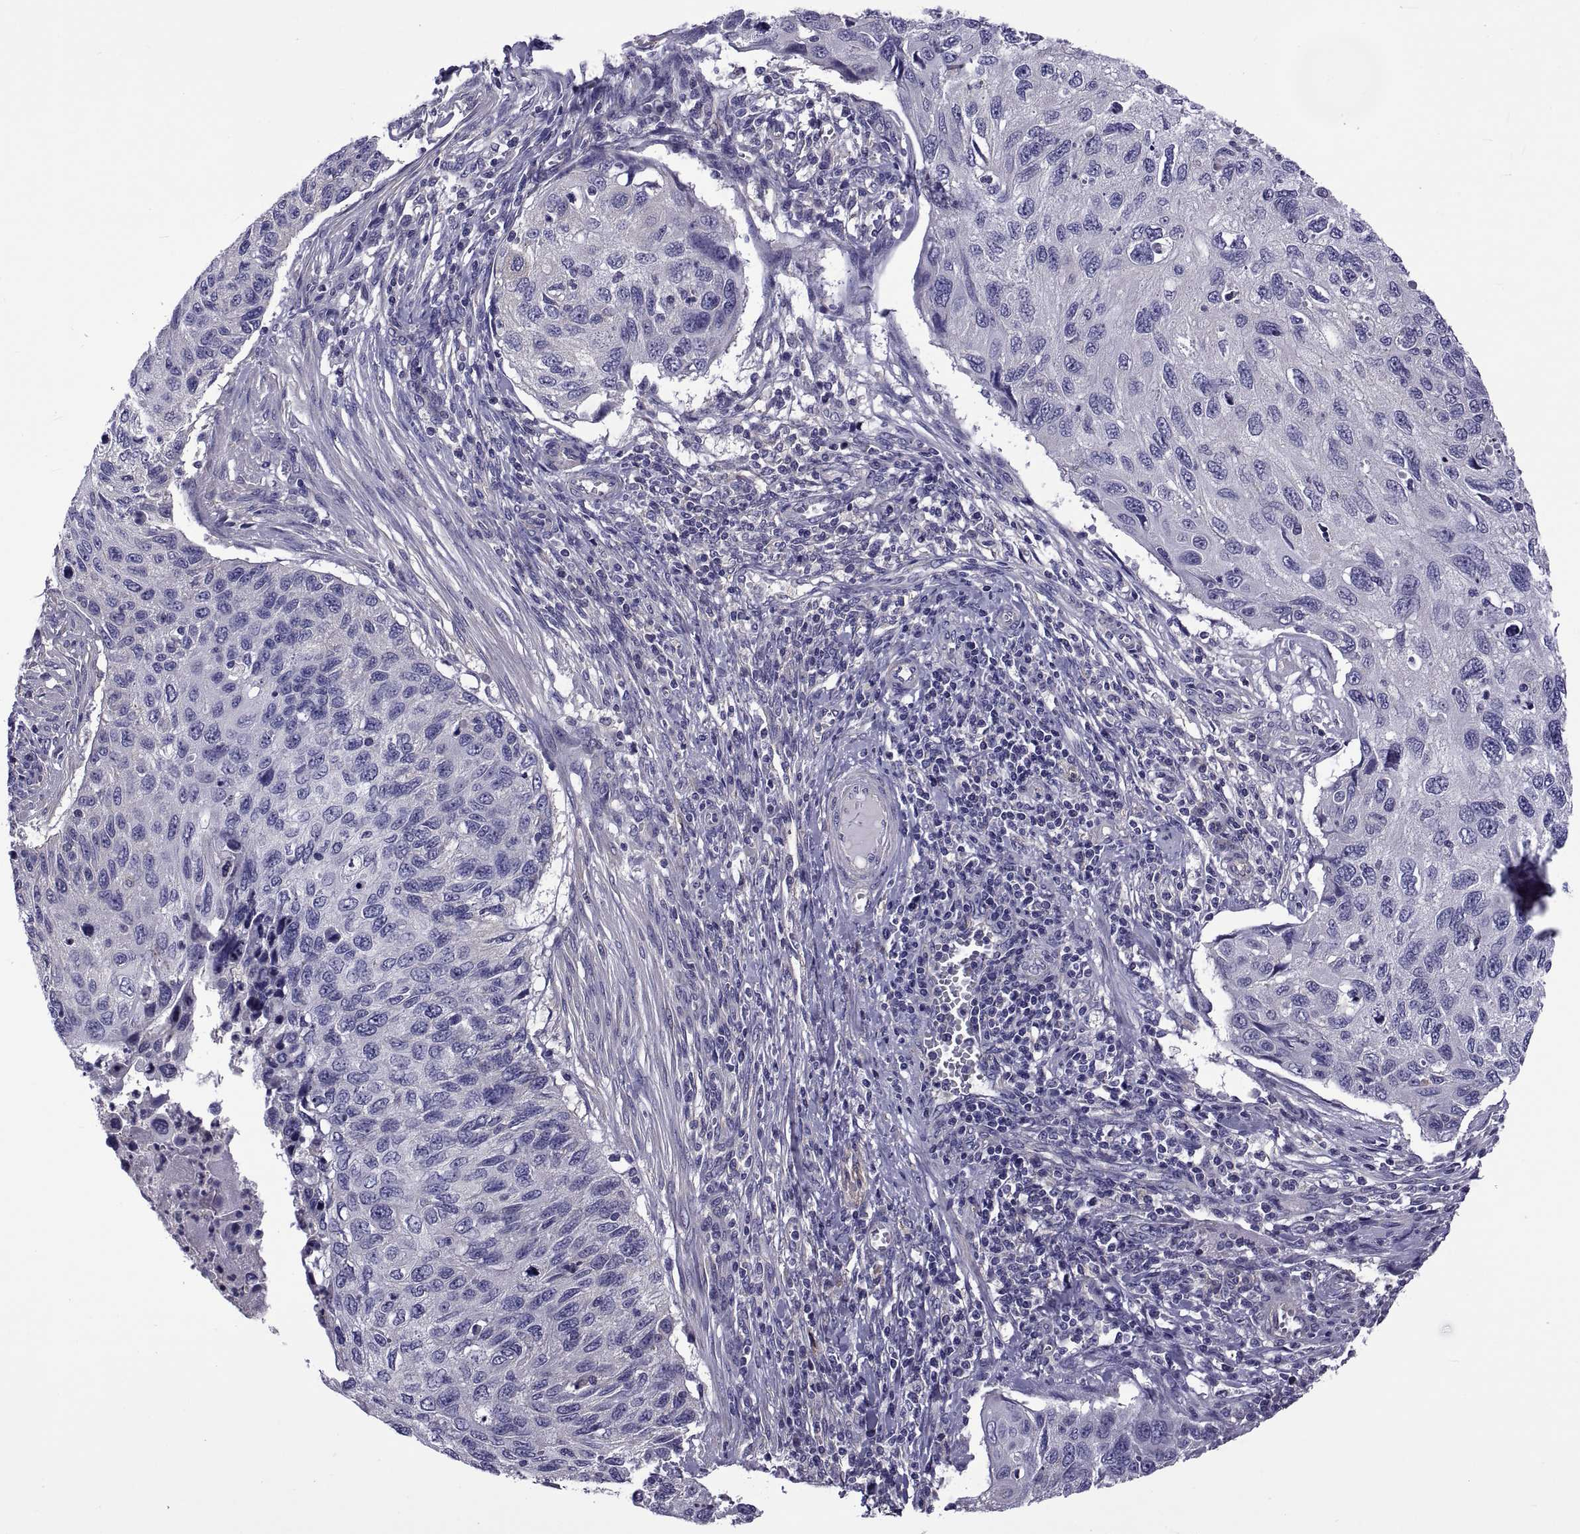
{"staining": {"intensity": "negative", "quantity": "none", "location": "none"}, "tissue": "cervical cancer", "cell_type": "Tumor cells", "image_type": "cancer", "snomed": [{"axis": "morphology", "description": "Squamous cell carcinoma, NOS"}, {"axis": "topography", "description": "Cervix"}], "caption": "Tumor cells are negative for protein expression in human squamous cell carcinoma (cervical).", "gene": "TMC3", "patient": {"sex": "female", "age": 70}}